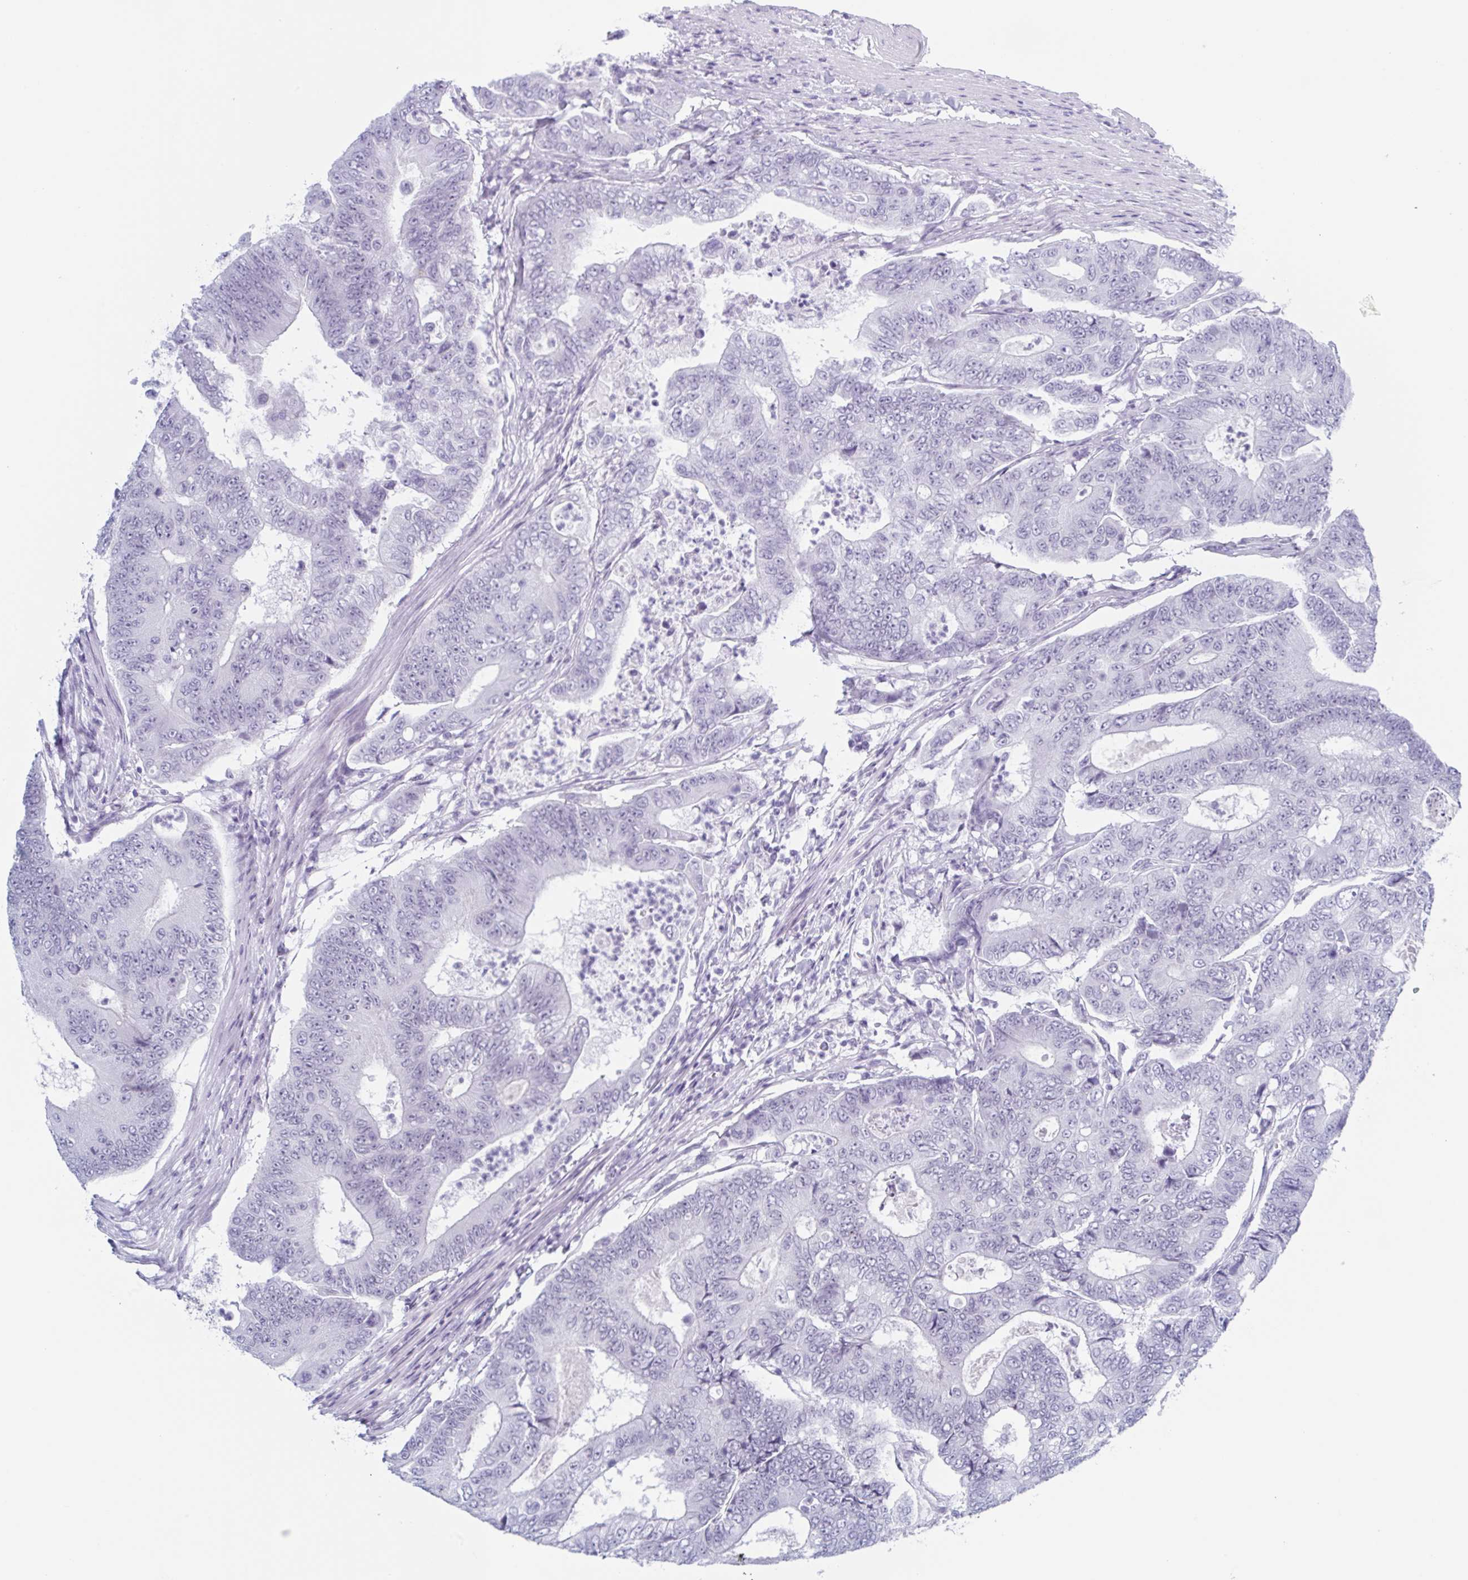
{"staining": {"intensity": "negative", "quantity": "none", "location": "none"}, "tissue": "colorectal cancer", "cell_type": "Tumor cells", "image_type": "cancer", "snomed": [{"axis": "morphology", "description": "Adenocarcinoma, NOS"}, {"axis": "topography", "description": "Colon"}], "caption": "IHC micrograph of neoplastic tissue: adenocarcinoma (colorectal) stained with DAB (3,3'-diaminobenzidine) demonstrates no significant protein positivity in tumor cells.", "gene": "ZFP64", "patient": {"sex": "female", "age": 48}}